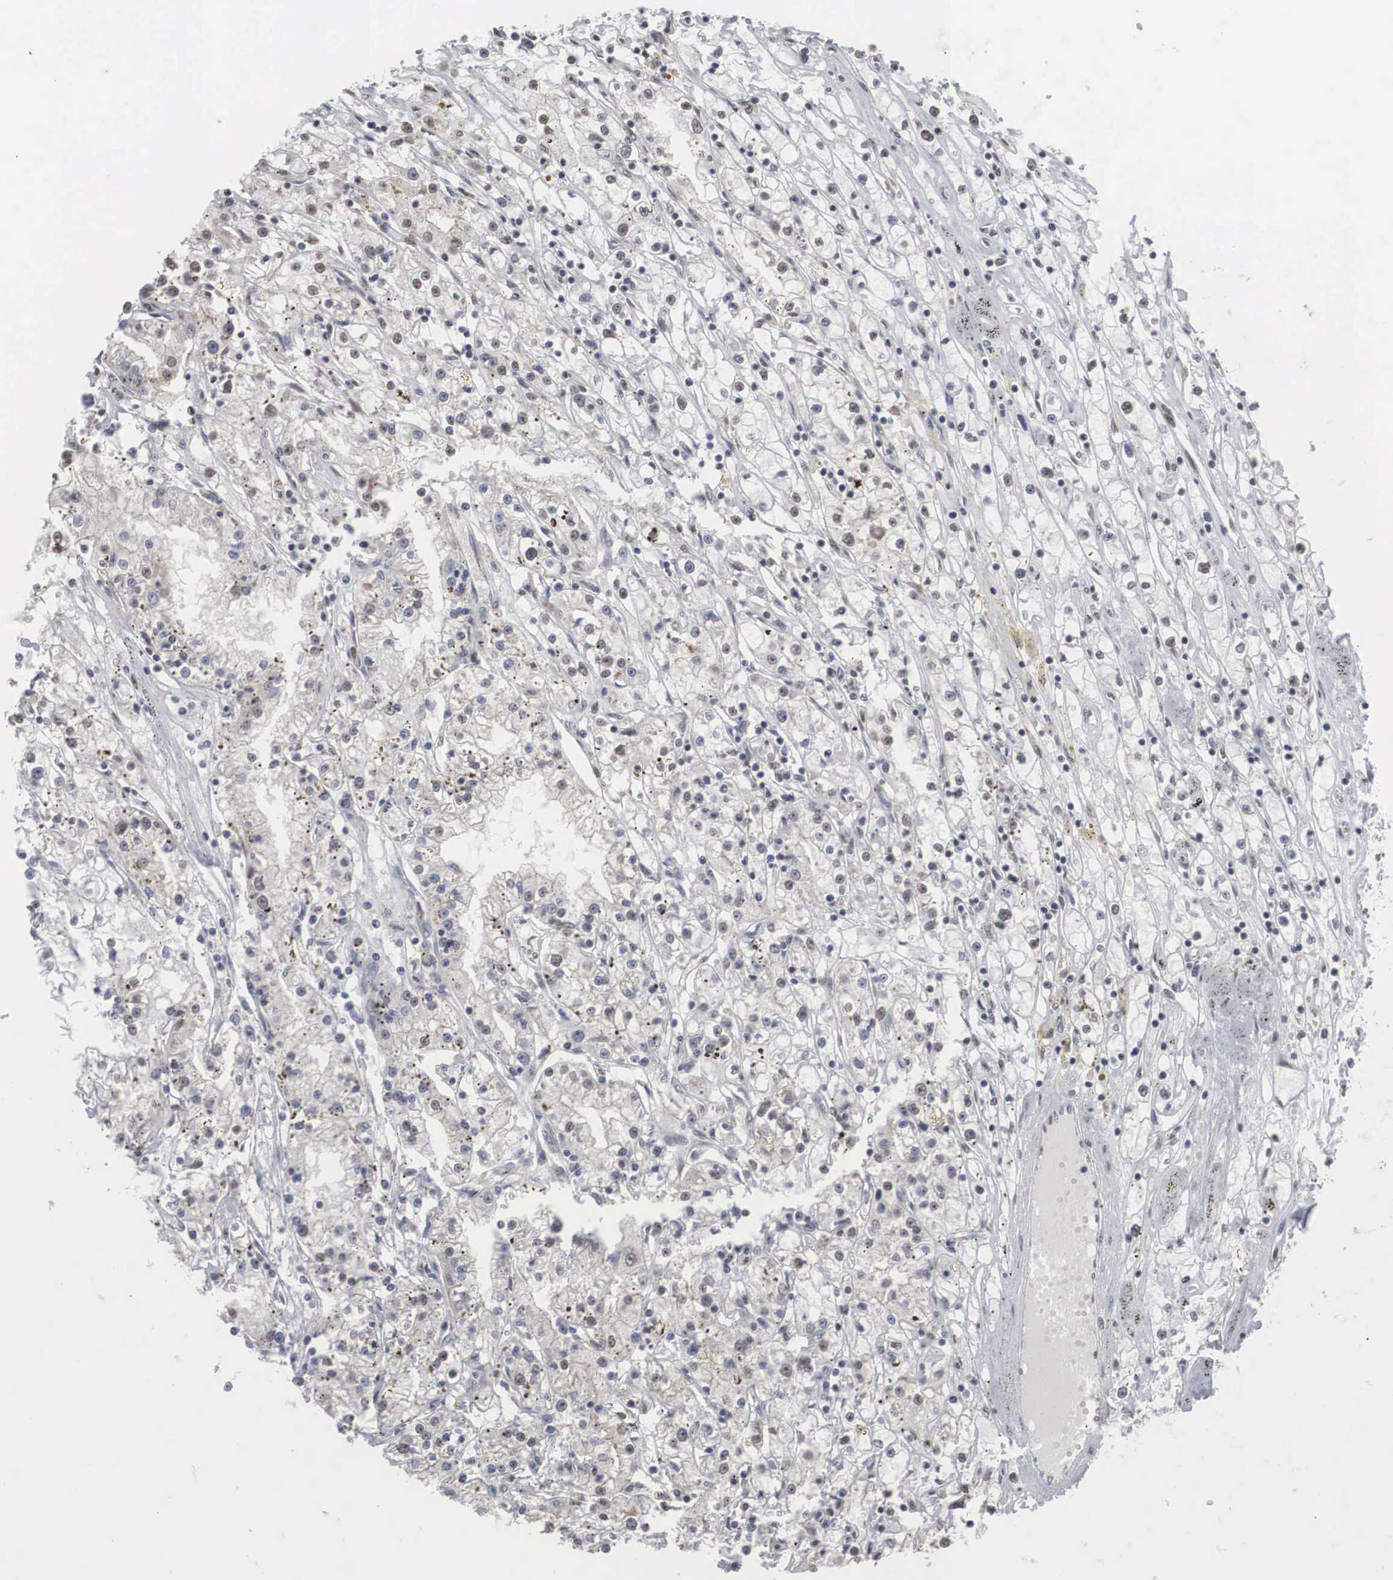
{"staining": {"intensity": "weak", "quantity": "<25%", "location": "nuclear"}, "tissue": "renal cancer", "cell_type": "Tumor cells", "image_type": "cancer", "snomed": [{"axis": "morphology", "description": "Adenocarcinoma, NOS"}, {"axis": "topography", "description": "Kidney"}], "caption": "The photomicrograph demonstrates no staining of tumor cells in renal cancer (adenocarcinoma).", "gene": "AUTS2", "patient": {"sex": "male", "age": 56}}